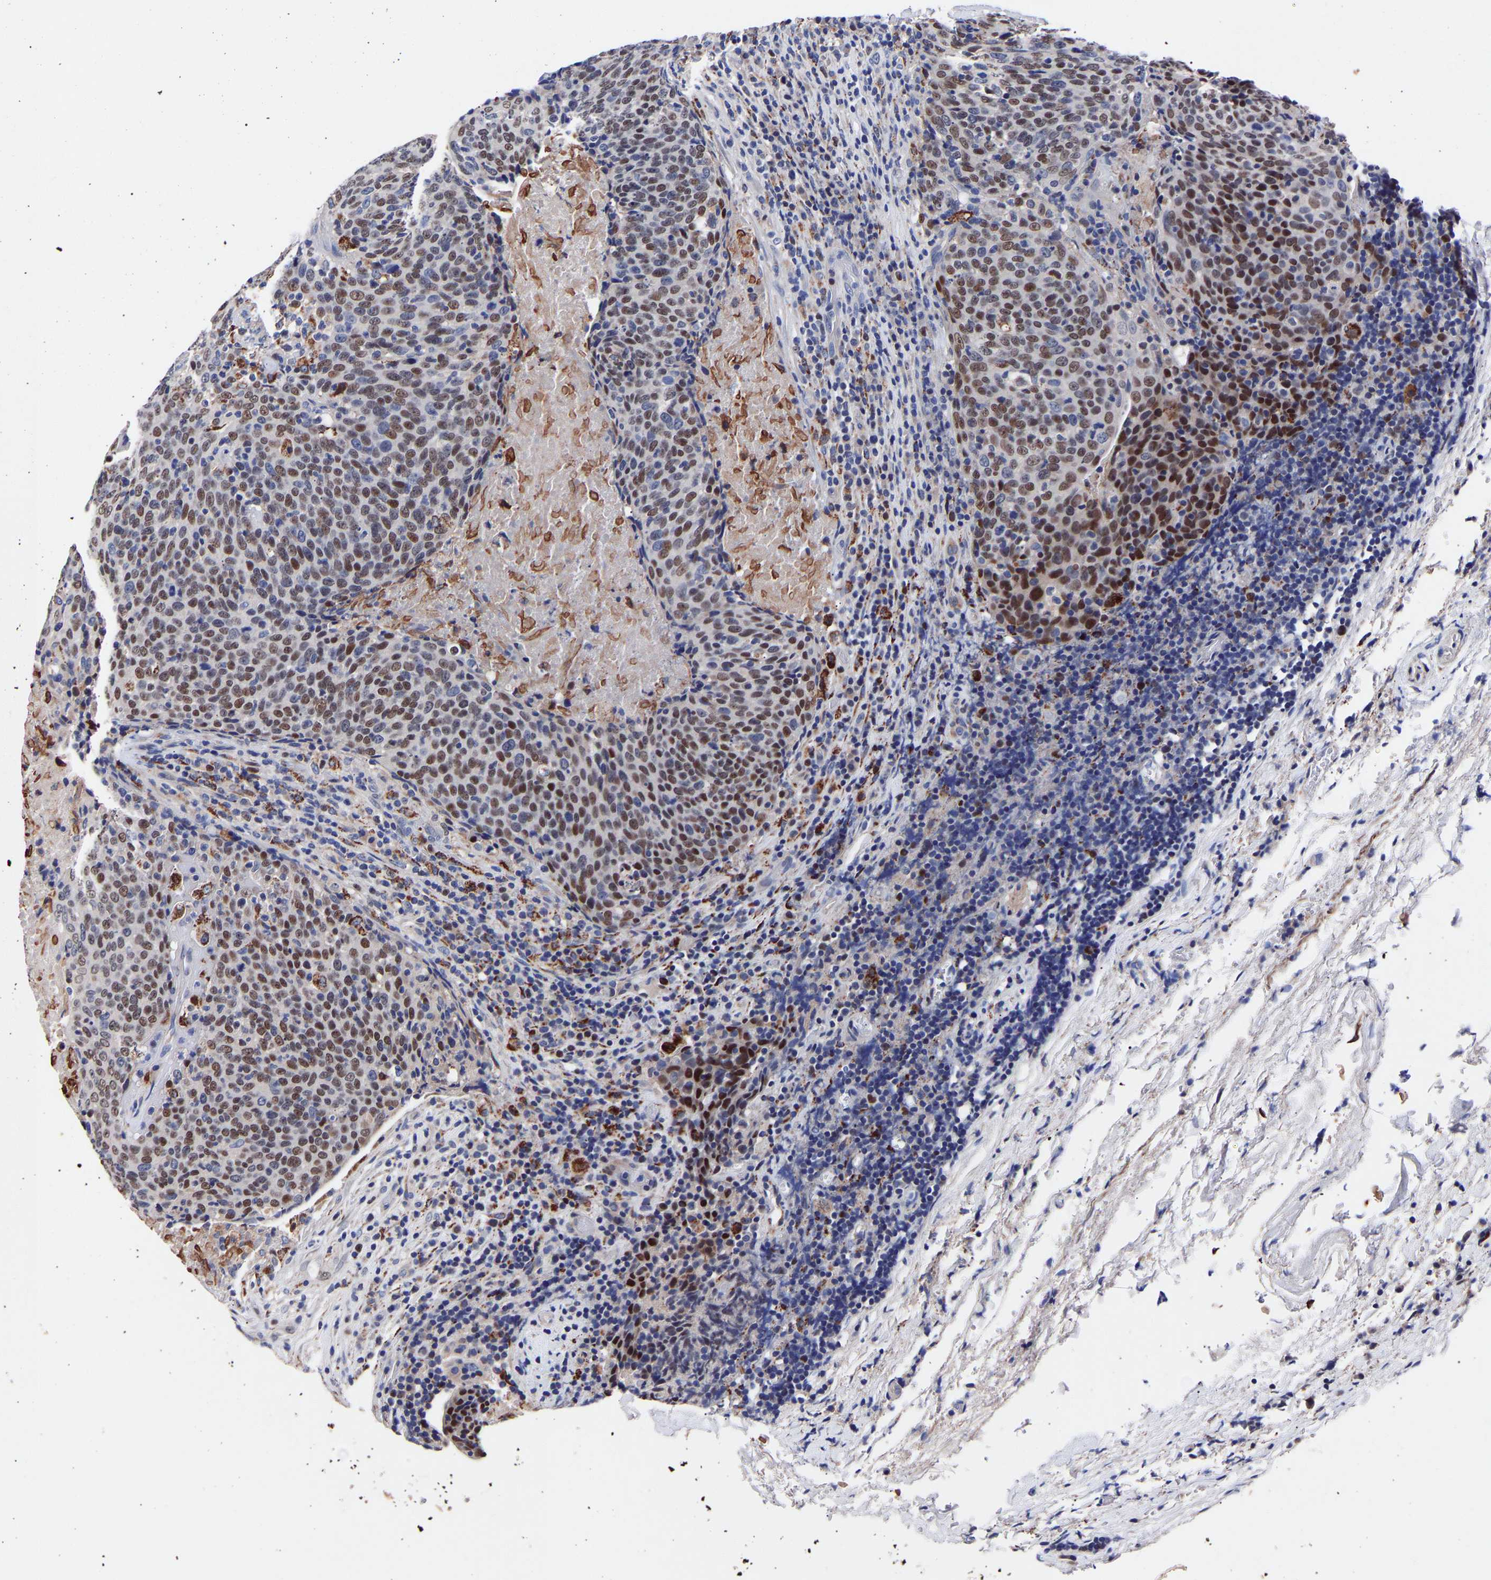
{"staining": {"intensity": "moderate", "quantity": ">75%", "location": "nuclear"}, "tissue": "head and neck cancer", "cell_type": "Tumor cells", "image_type": "cancer", "snomed": [{"axis": "morphology", "description": "Squamous cell carcinoma, NOS"}, {"axis": "morphology", "description": "Squamous cell carcinoma, metastatic, NOS"}, {"axis": "topography", "description": "Lymph node"}, {"axis": "topography", "description": "Head-Neck"}], "caption": "Head and neck cancer (squamous cell carcinoma) tissue displays moderate nuclear positivity in about >75% of tumor cells", "gene": "SEM1", "patient": {"sex": "male", "age": 62}}